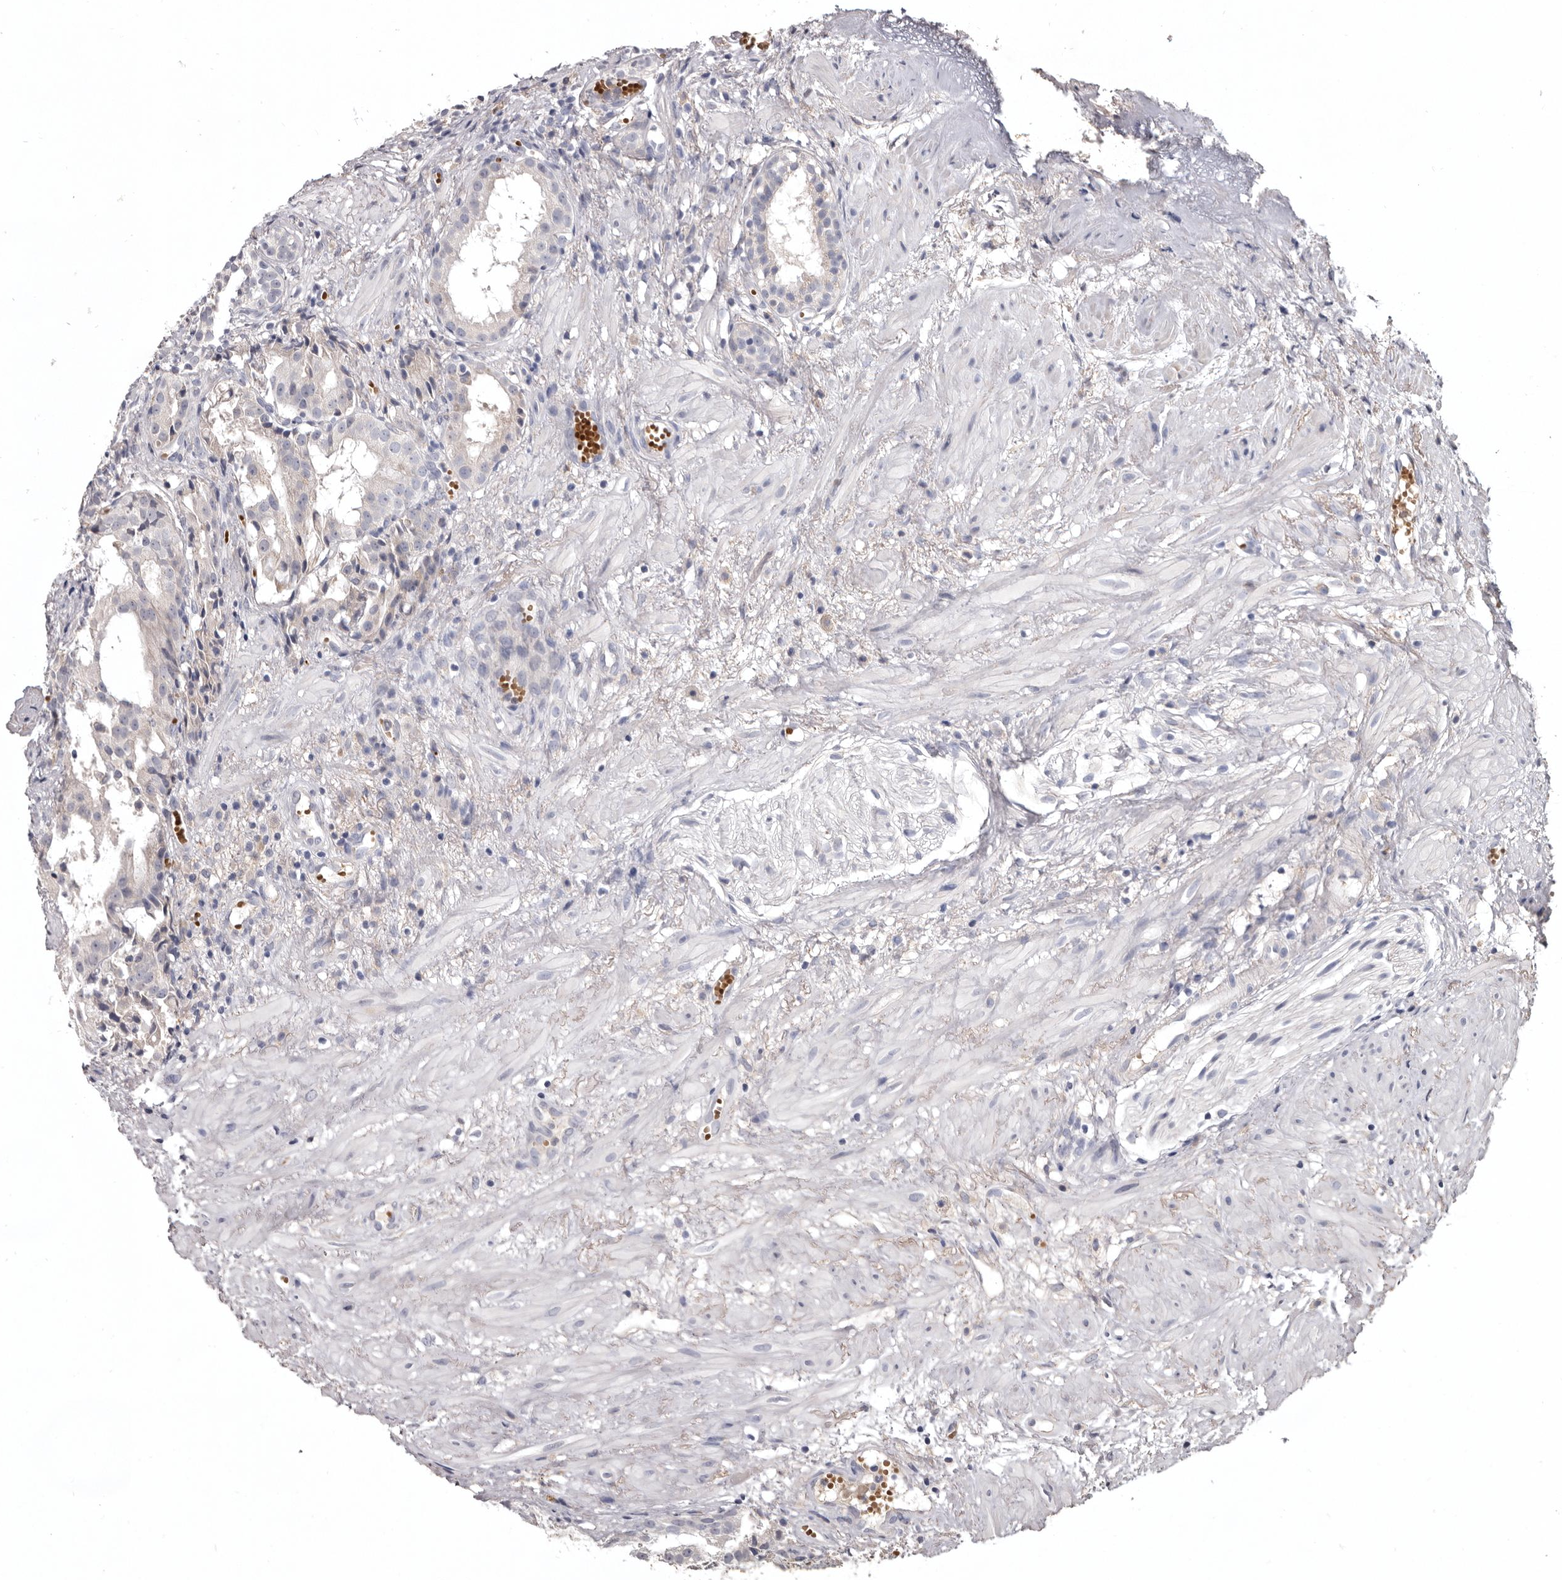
{"staining": {"intensity": "negative", "quantity": "none", "location": "none"}, "tissue": "prostate cancer", "cell_type": "Tumor cells", "image_type": "cancer", "snomed": [{"axis": "morphology", "description": "Adenocarcinoma, Low grade"}, {"axis": "topography", "description": "Prostate"}], "caption": "Immunohistochemical staining of human prostate cancer (adenocarcinoma (low-grade)) displays no significant expression in tumor cells.", "gene": "NENF", "patient": {"sex": "male", "age": 88}}